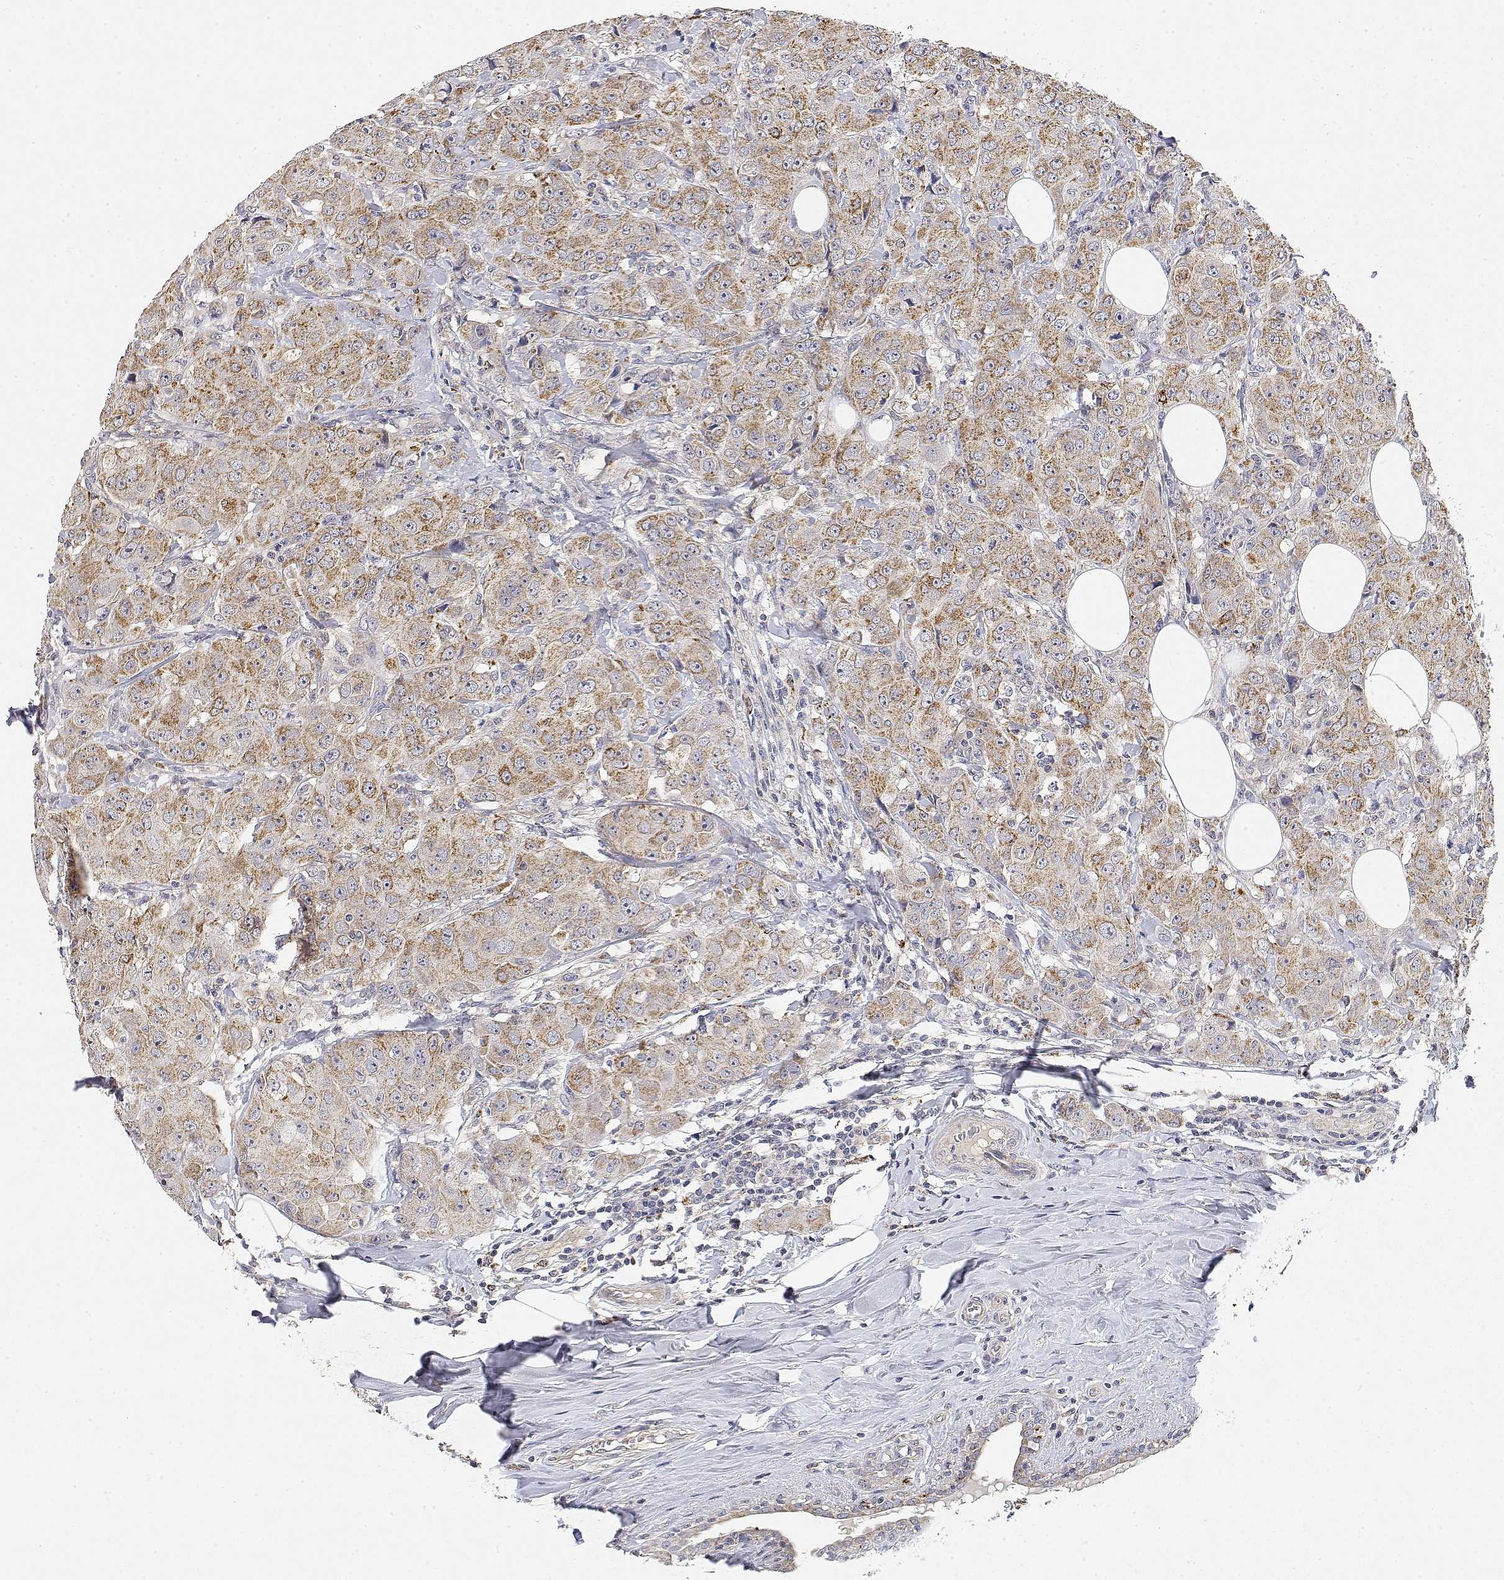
{"staining": {"intensity": "moderate", "quantity": ">75%", "location": "cytoplasmic/membranous"}, "tissue": "breast cancer", "cell_type": "Tumor cells", "image_type": "cancer", "snomed": [{"axis": "morphology", "description": "Normal tissue, NOS"}, {"axis": "morphology", "description": "Duct carcinoma"}, {"axis": "topography", "description": "Breast"}], "caption": "Immunohistochemistry (IHC) micrograph of neoplastic tissue: breast infiltrating ductal carcinoma stained using immunohistochemistry displays medium levels of moderate protein expression localized specifically in the cytoplasmic/membranous of tumor cells, appearing as a cytoplasmic/membranous brown color.", "gene": "LONRF3", "patient": {"sex": "female", "age": 43}}